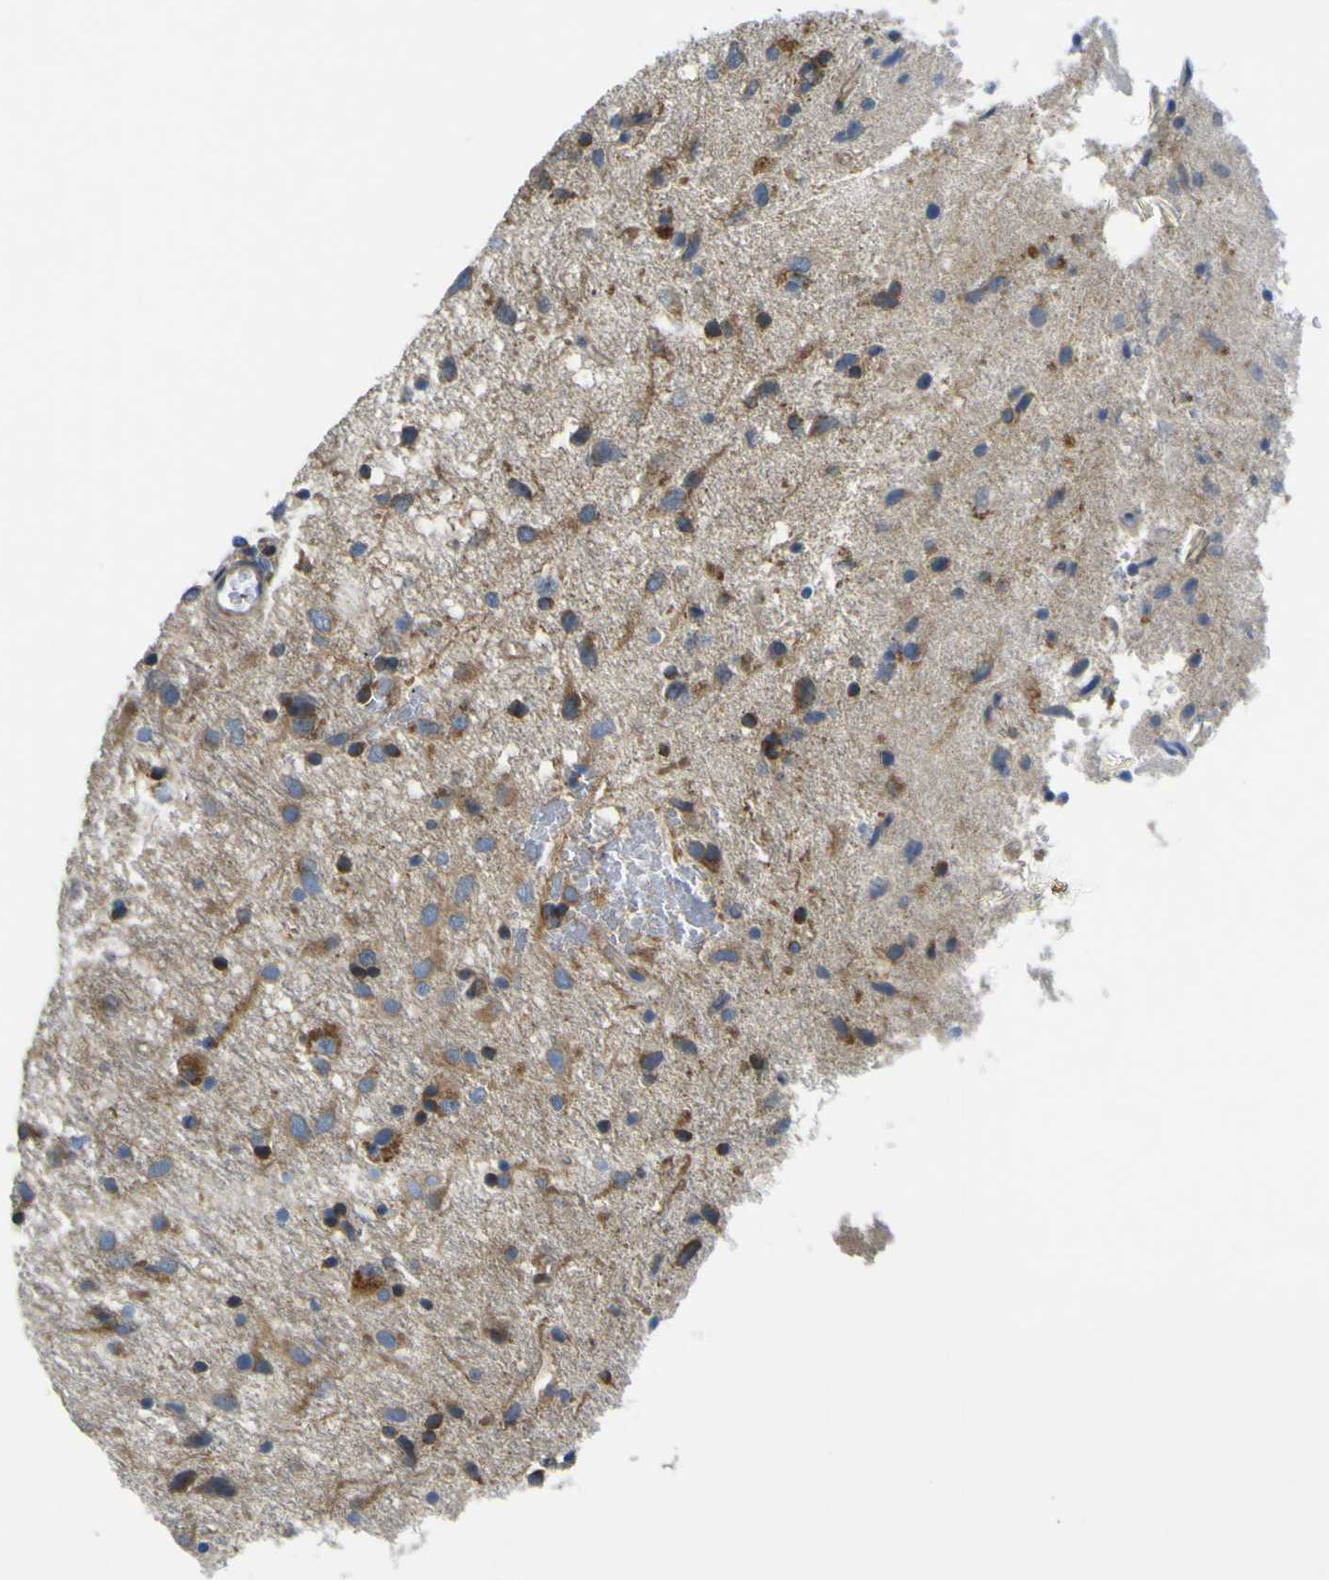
{"staining": {"intensity": "moderate", "quantity": "<25%", "location": "cytoplasmic/membranous"}, "tissue": "glioma", "cell_type": "Tumor cells", "image_type": "cancer", "snomed": [{"axis": "morphology", "description": "Glioma, malignant, Low grade"}, {"axis": "topography", "description": "Brain"}], "caption": "Malignant glioma (low-grade) tissue shows moderate cytoplasmic/membranous expression in approximately <25% of tumor cells, visualized by immunohistochemistry. (Brightfield microscopy of DAB IHC at high magnification).", "gene": "EML2", "patient": {"sex": "male", "age": 77}}